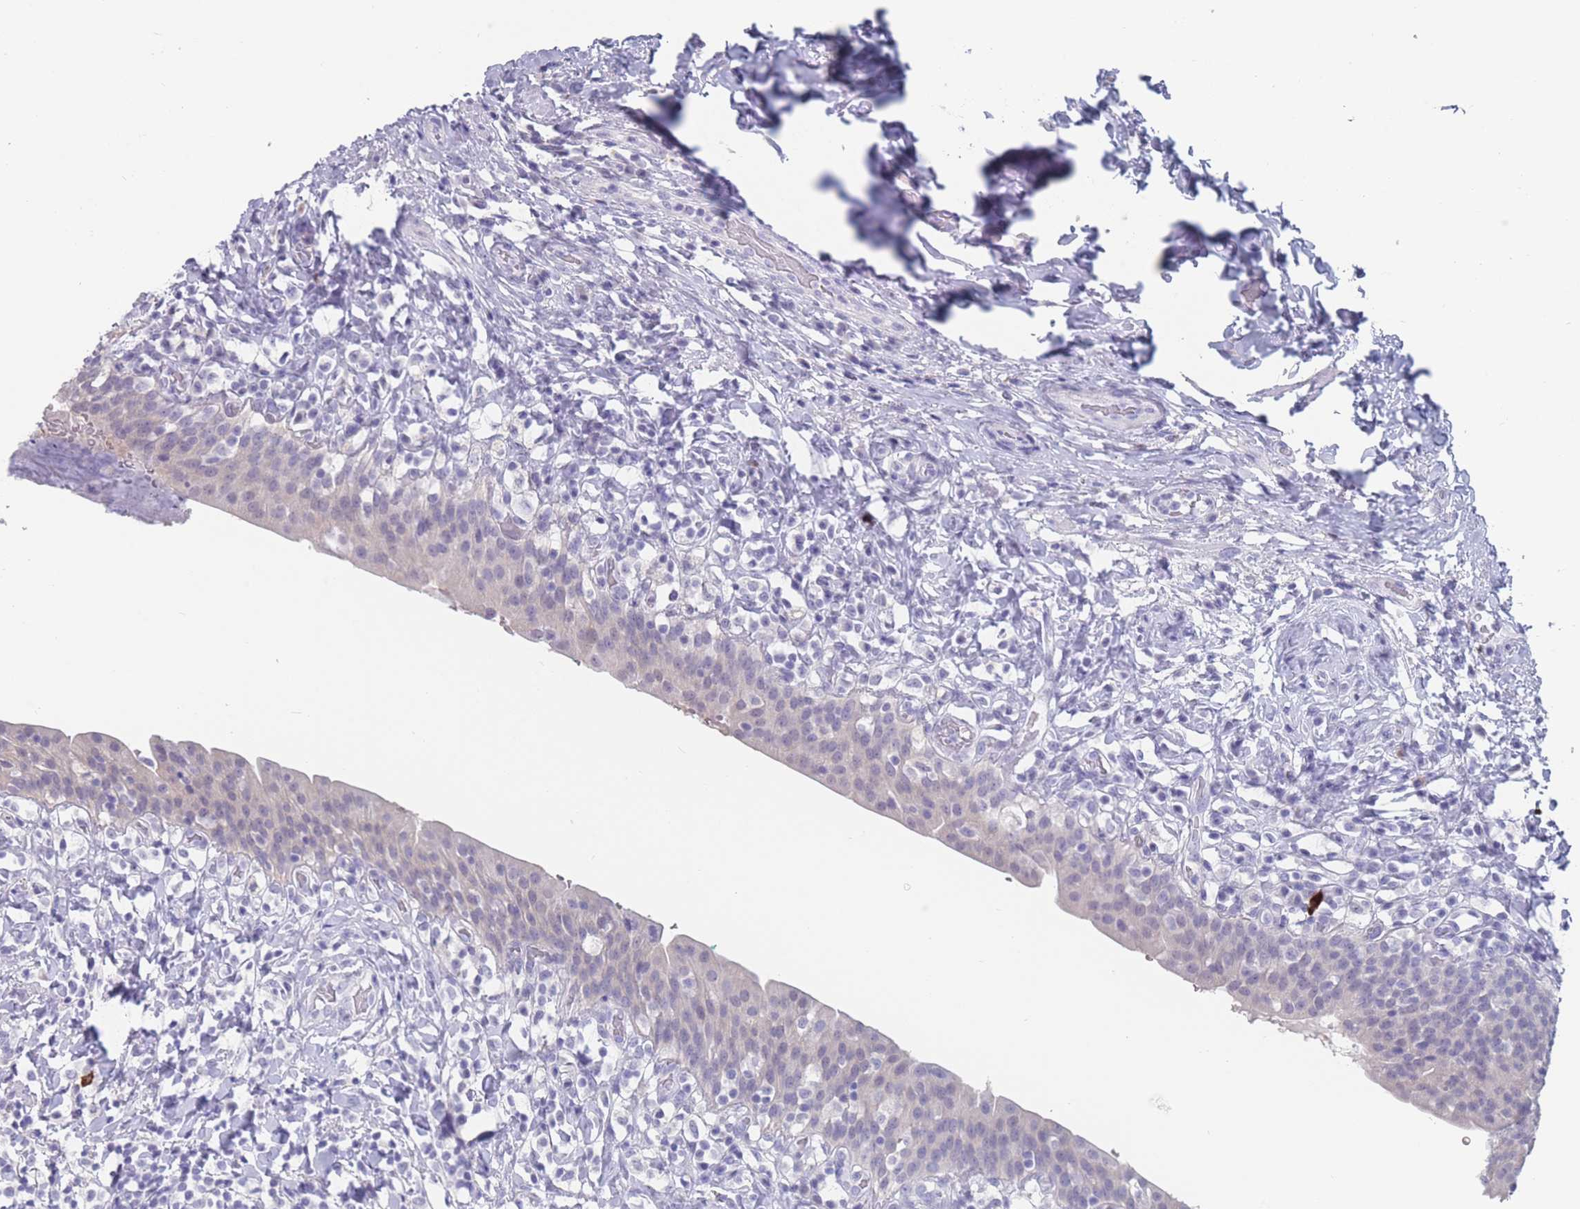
{"staining": {"intensity": "negative", "quantity": "none", "location": "none"}, "tissue": "urinary bladder", "cell_type": "Urothelial cells", "image_type": "normal", "snomed": [{"axis": "morphology", "description": "Normal tissue, NOS"}, {"axis": "morphology", "description": "Inflammation, NOS"}, {"axis": "topography", "description": "Urinary bladder"}], "caption": "Urinary bladder was stained to show a protein in brown. There is no significant staining in urothelial cells. (Brightfield microscopy of DAB IHC at high magnification).", "gene": "CYP51A1", "patient": {"sex": "male", "age": 64}}